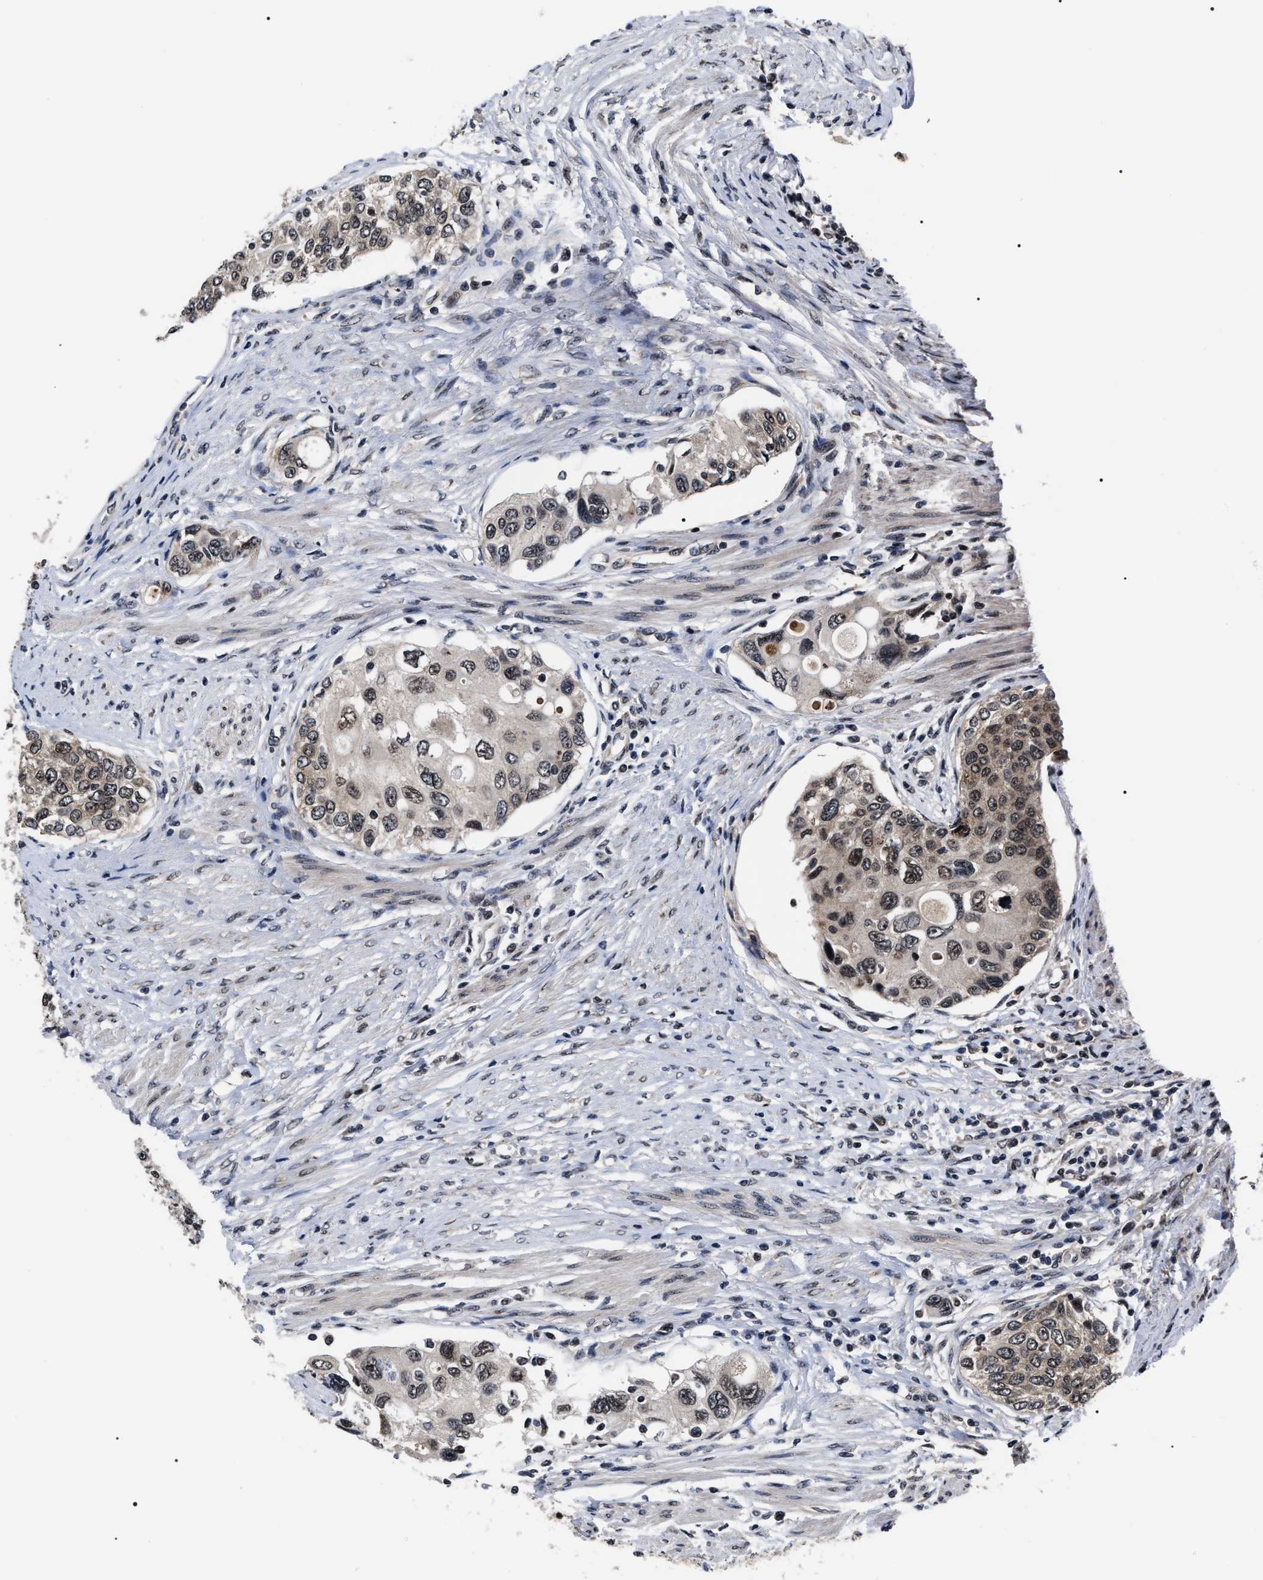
{"staining": {"intensity": "weak", "quantity": ">75%", "location": "cytoplasmic/membranous,nuclear"}, "tissue": "urothelial cancer", "cell_type": "Tumor cells", "image_type": "cancer", "snomed": [{"axis": "morphology", "description": "Urothelial carcinoma, High grade"}, {"axis": "topography", "description": "Urinary bladder"}], "caption": "This micrograph demonstrates immunohistochemistry (IHC) staining of human urothelial carcinoma (high-grade), with low weak cytoplasmic/membranous and nuclear positivity in approximately >75% of tumor cells.", "gene": "CSNK2A1", "patient": {"sex": "female", "age": 56}}